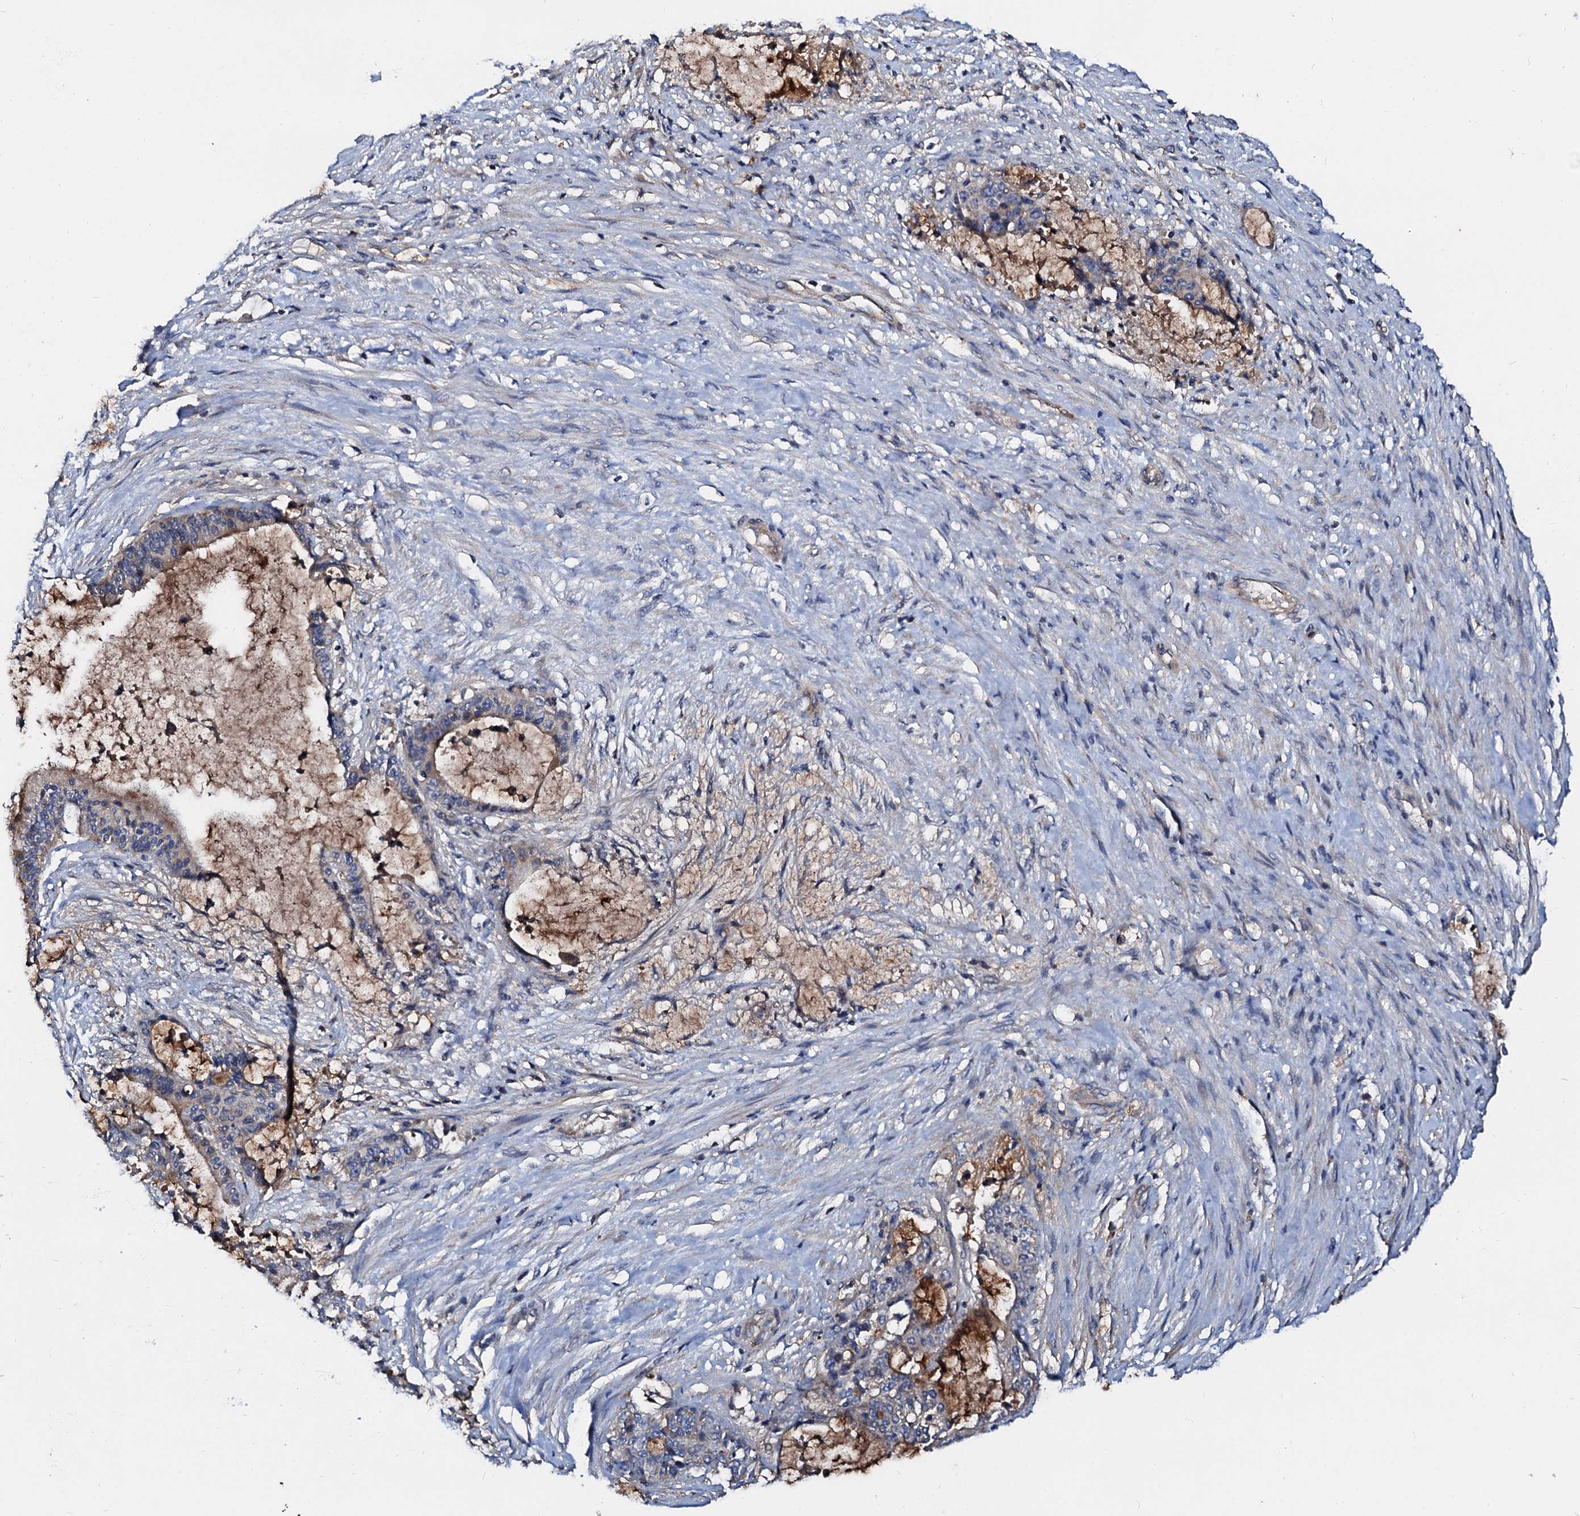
{"staining": {"intensity": "moderate", "quantity": "25%-75%", "location": "cytoplasmic/membranous"}, "tissue": "liver cancer", "cell_type": "Tumor cells", "image_type": "cancer", "snomed": [{"axis": "morphology", "description": "Normal tissue, NOS"}, {"axis": "morphology", "description": "Cholangiocarcinoma"}, {"axis": "topography", "description": "Liver"}, {"axis": "topography", "description": "Peripheral nerve tissue"}], "caption": "A medium amount of moderate cytoplasmic/membranous staining is seen in about 25%-75% of tumor cells in liver cancer (cholangiocarcinoma) tissue. The protein is stained brown, and the nuclei are stained in blue (DAB (3,3'-diaminobenzidine) IHC with brightfield microscopy, high magnification).", "gene": "FIBIN", "patient": {"sex": "female", "age": 73}}